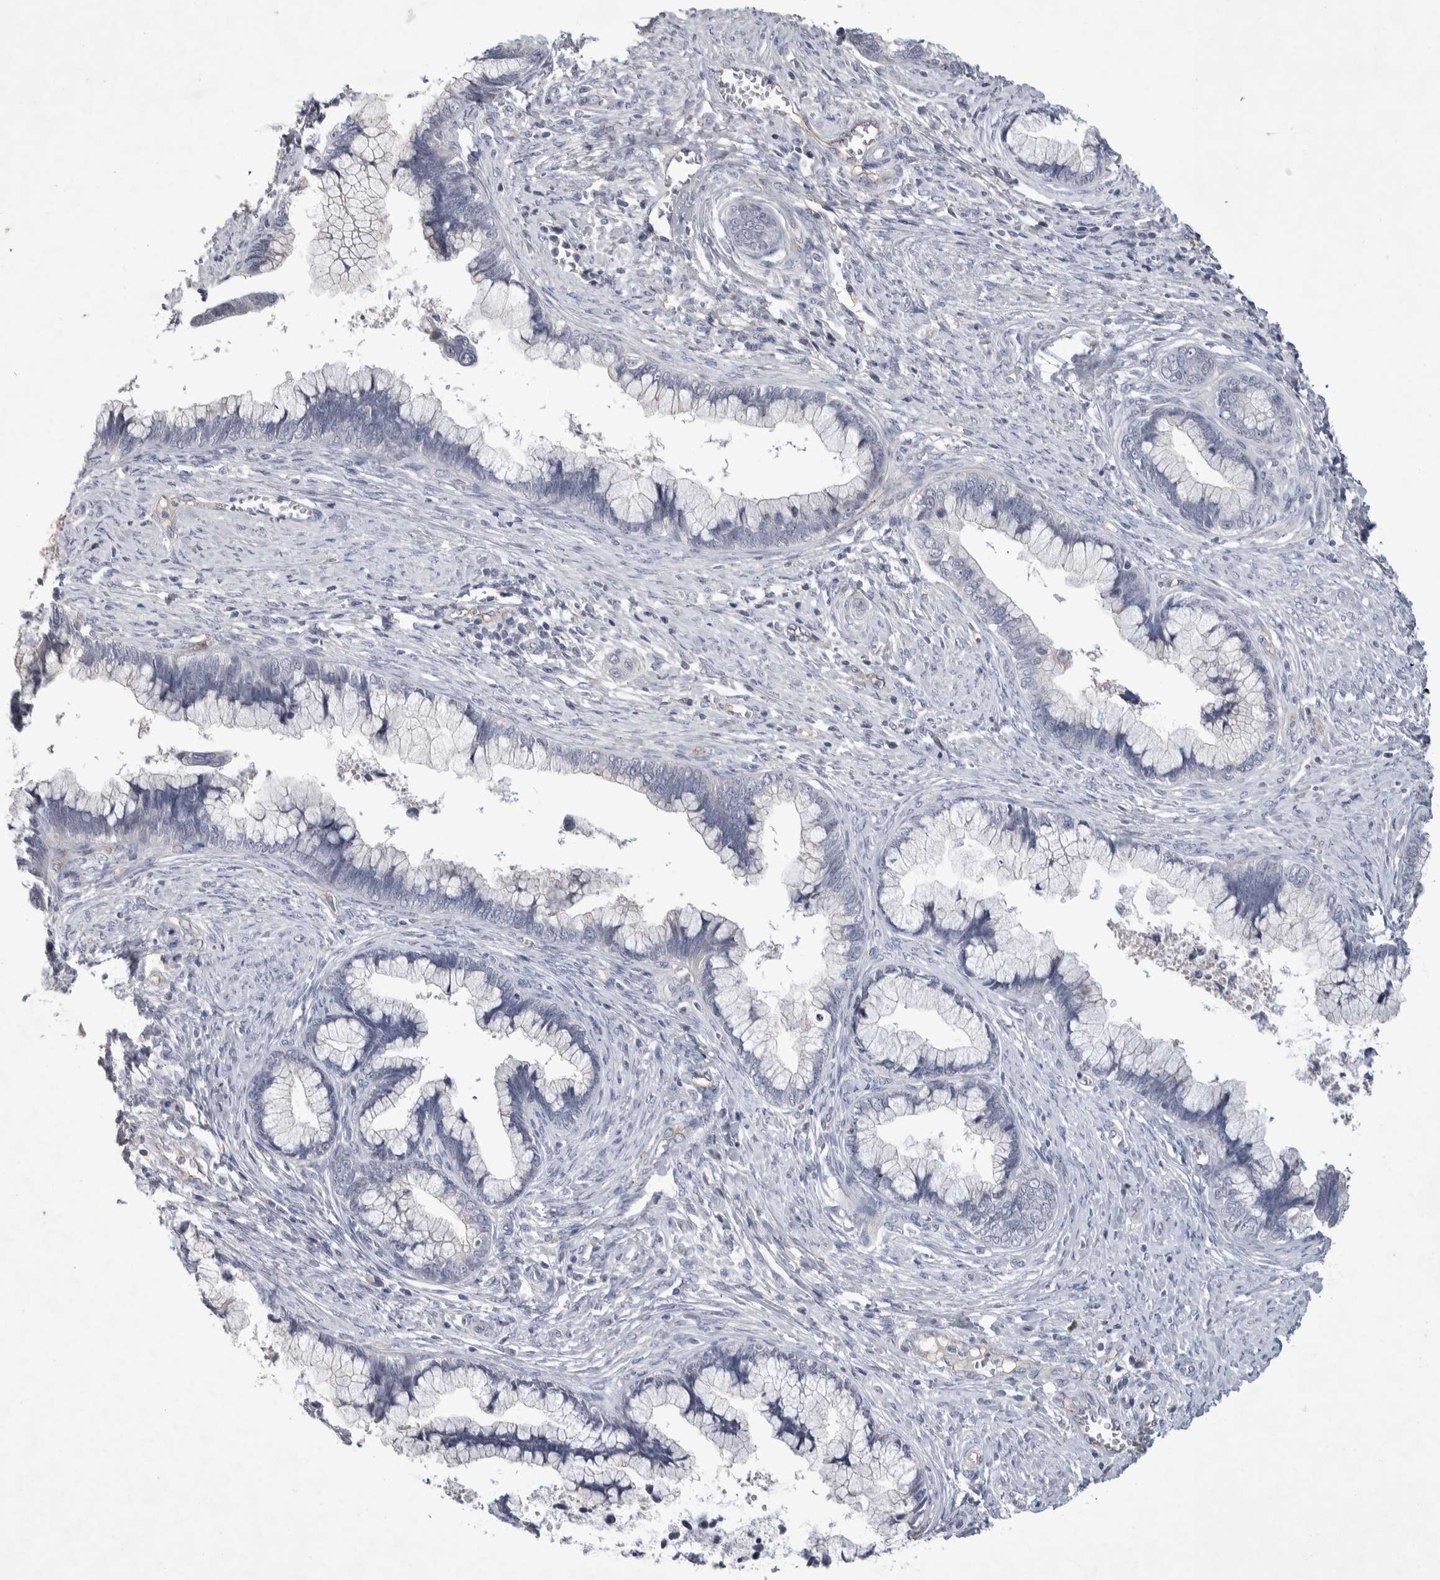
{"staining": {"intensity": "negative", "quantity": "none", "location": "none"}, "tissue": "cervical cancer", "cell_type": "Tumor cells", "image_type": "cancer", "snomed": [{"axis": "morphology", "description": "Adenocarcinoma, NOS"}, {"axis": "topography", "description": "Cervix"}], "caption": "Human cervical cancer stained for a protein using immunohistochemistry displays no expression in tumor cells.", "gene": "CEP131", "patient": {"sex": "female", "age": 44}}